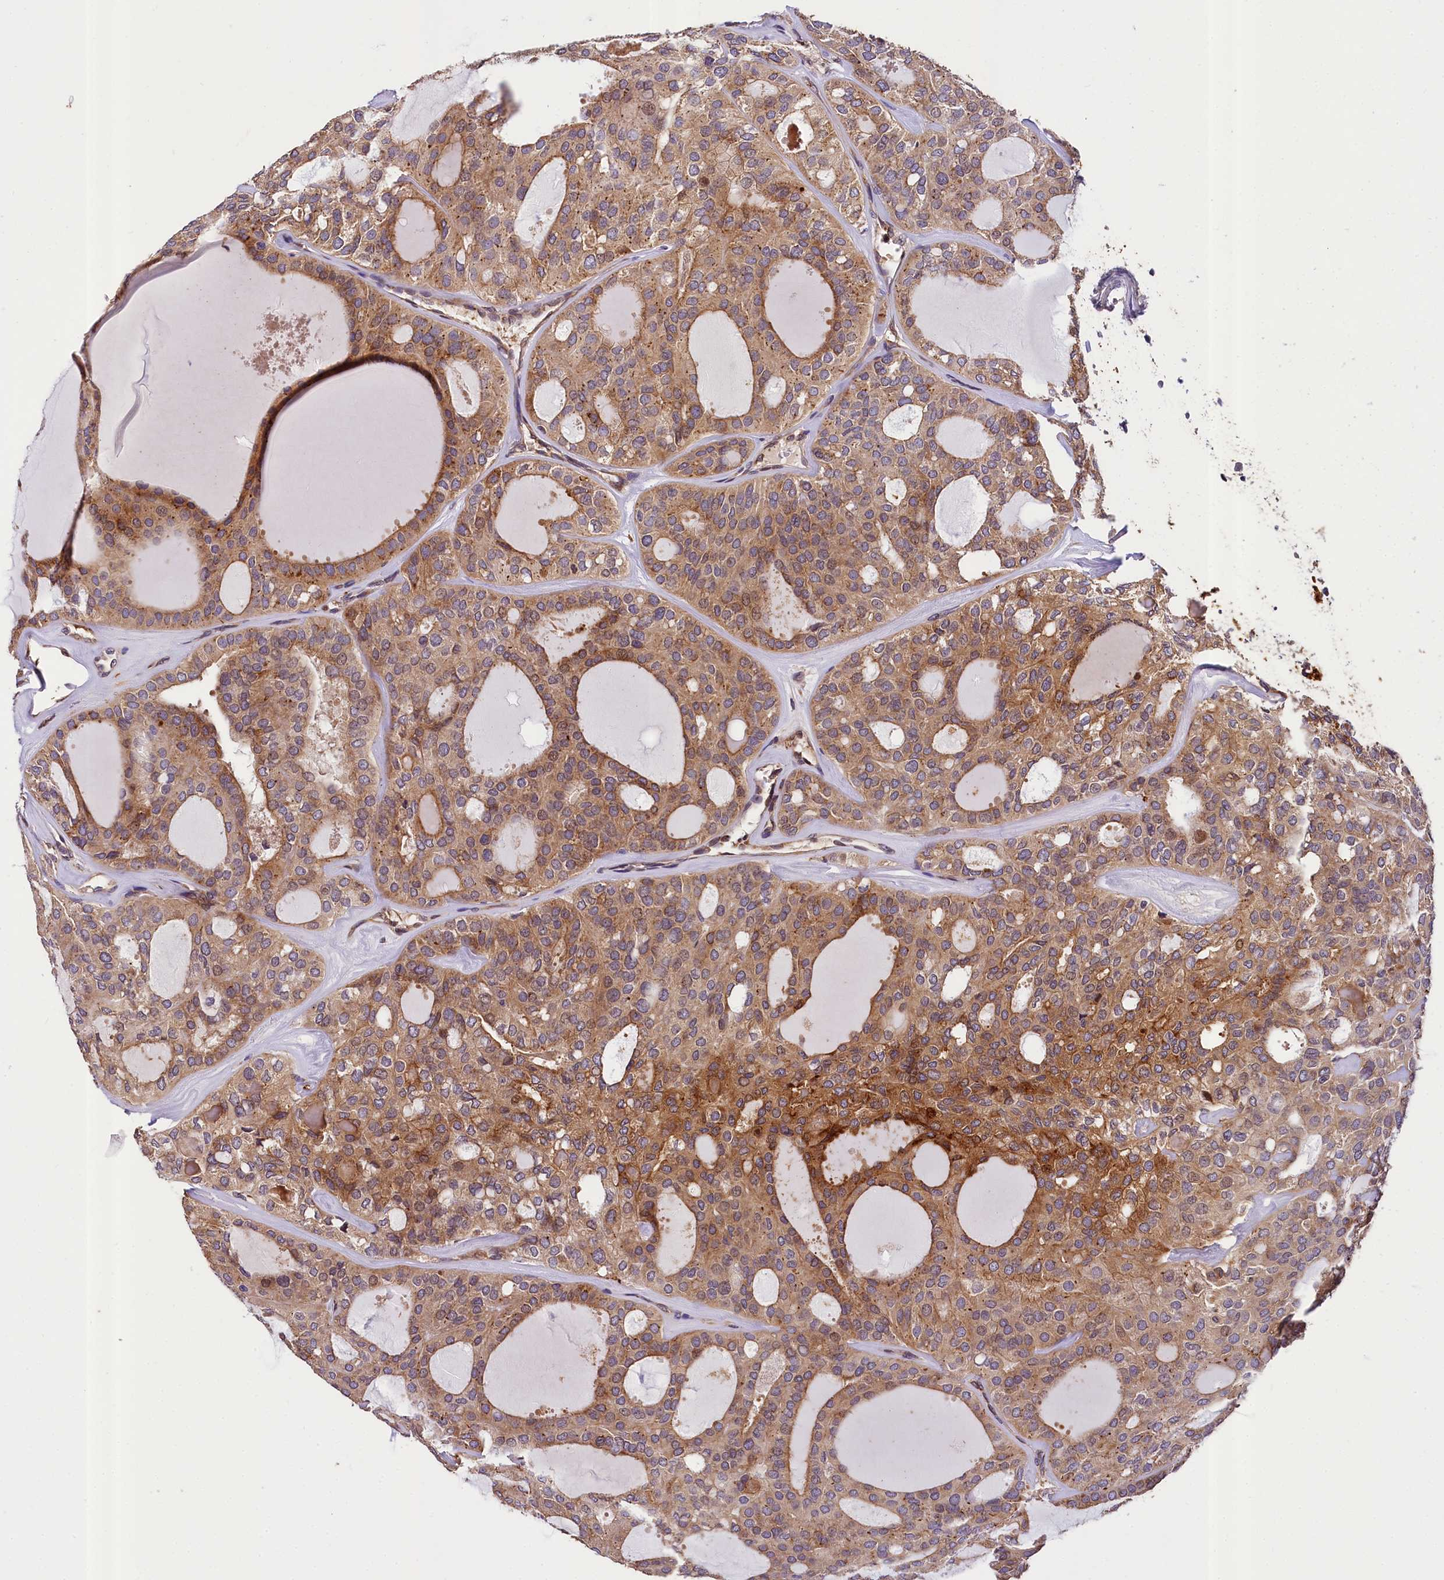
{"staining": {"intensity": "moderate", "quantity": ">75%", "location": "cytoplasmic/membranous"}, "tissue": "thyroid cancer", "cell_type": "Tumor cells", "image_type": "cancer", "snomed": [{"axis": "morphology", "description": "Follicular adenoma carcinoma, NOS"}, {"axis": "topography", "description": "Thyroid gland"}], "caption": "This is a micrograph of immunohistochemistry (IHC) staining of follicular adenoma carcinoma (thyroid), which shows moderate staining in the cytoplasmic/membranous of tumor cells.", "gene": "SUPV3L1", "patient": {"sex": "male", "age": 75}}